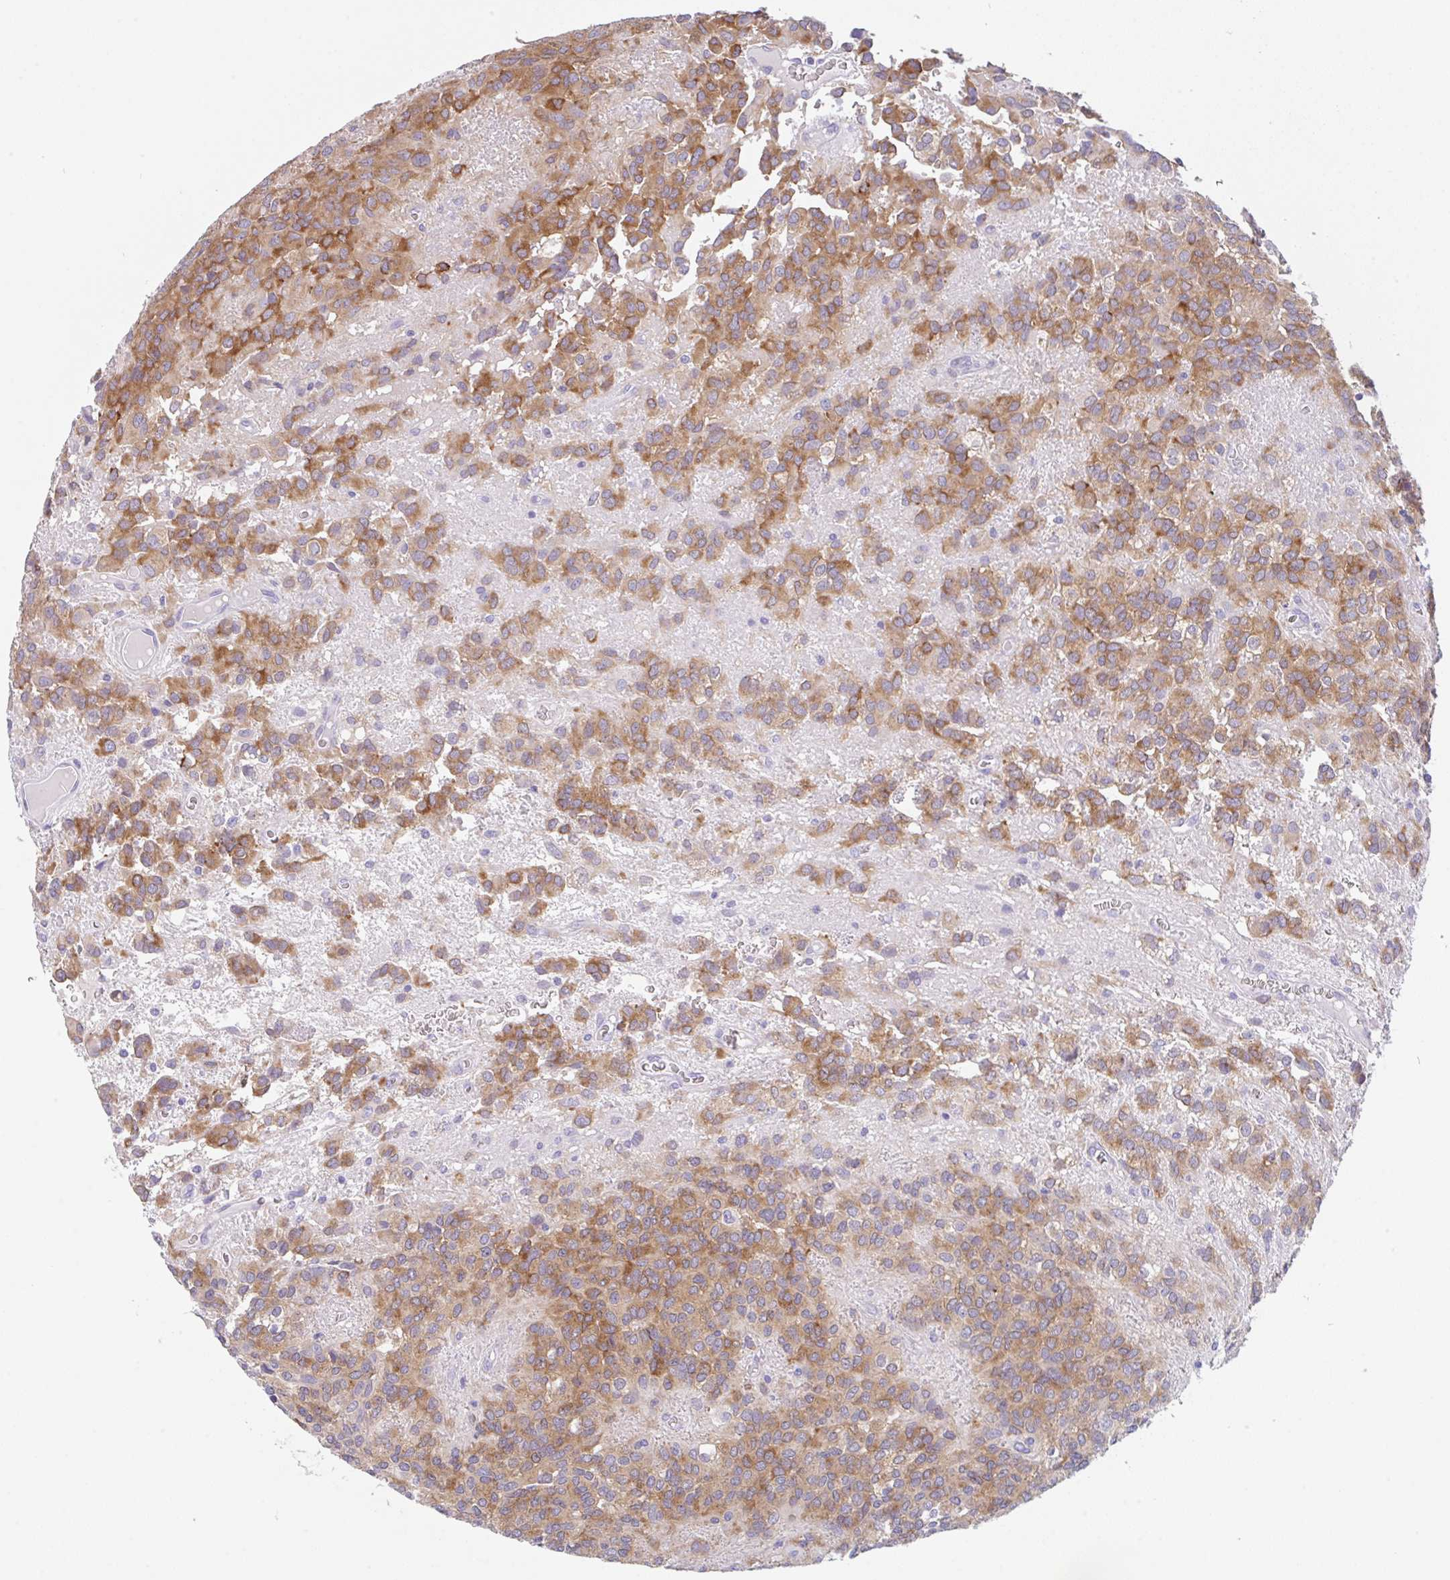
{"staining": {"intensity": "strong", "quantity": ">75%", "location": "cytoplasmic/membranous"}, "tissue": "glioma", "cell_type": "Tumor cells", "image_type": "cancer", "snomed": [{"axis": "morphology", "description": "Glioma, malignant, Low grade"}, {"axis": "topography", "description": "Brain"}], "caption": "This micrograph displays malignant glioma (low-grade) stained with IHC to label a protein in brown. The cytoplasmic/membranous of tumor cells show strong positivity for the protein. Nuclei are counter-stained blue.", "gene": "TRAF4", "patient": {"sex": "male", "age": 56}}